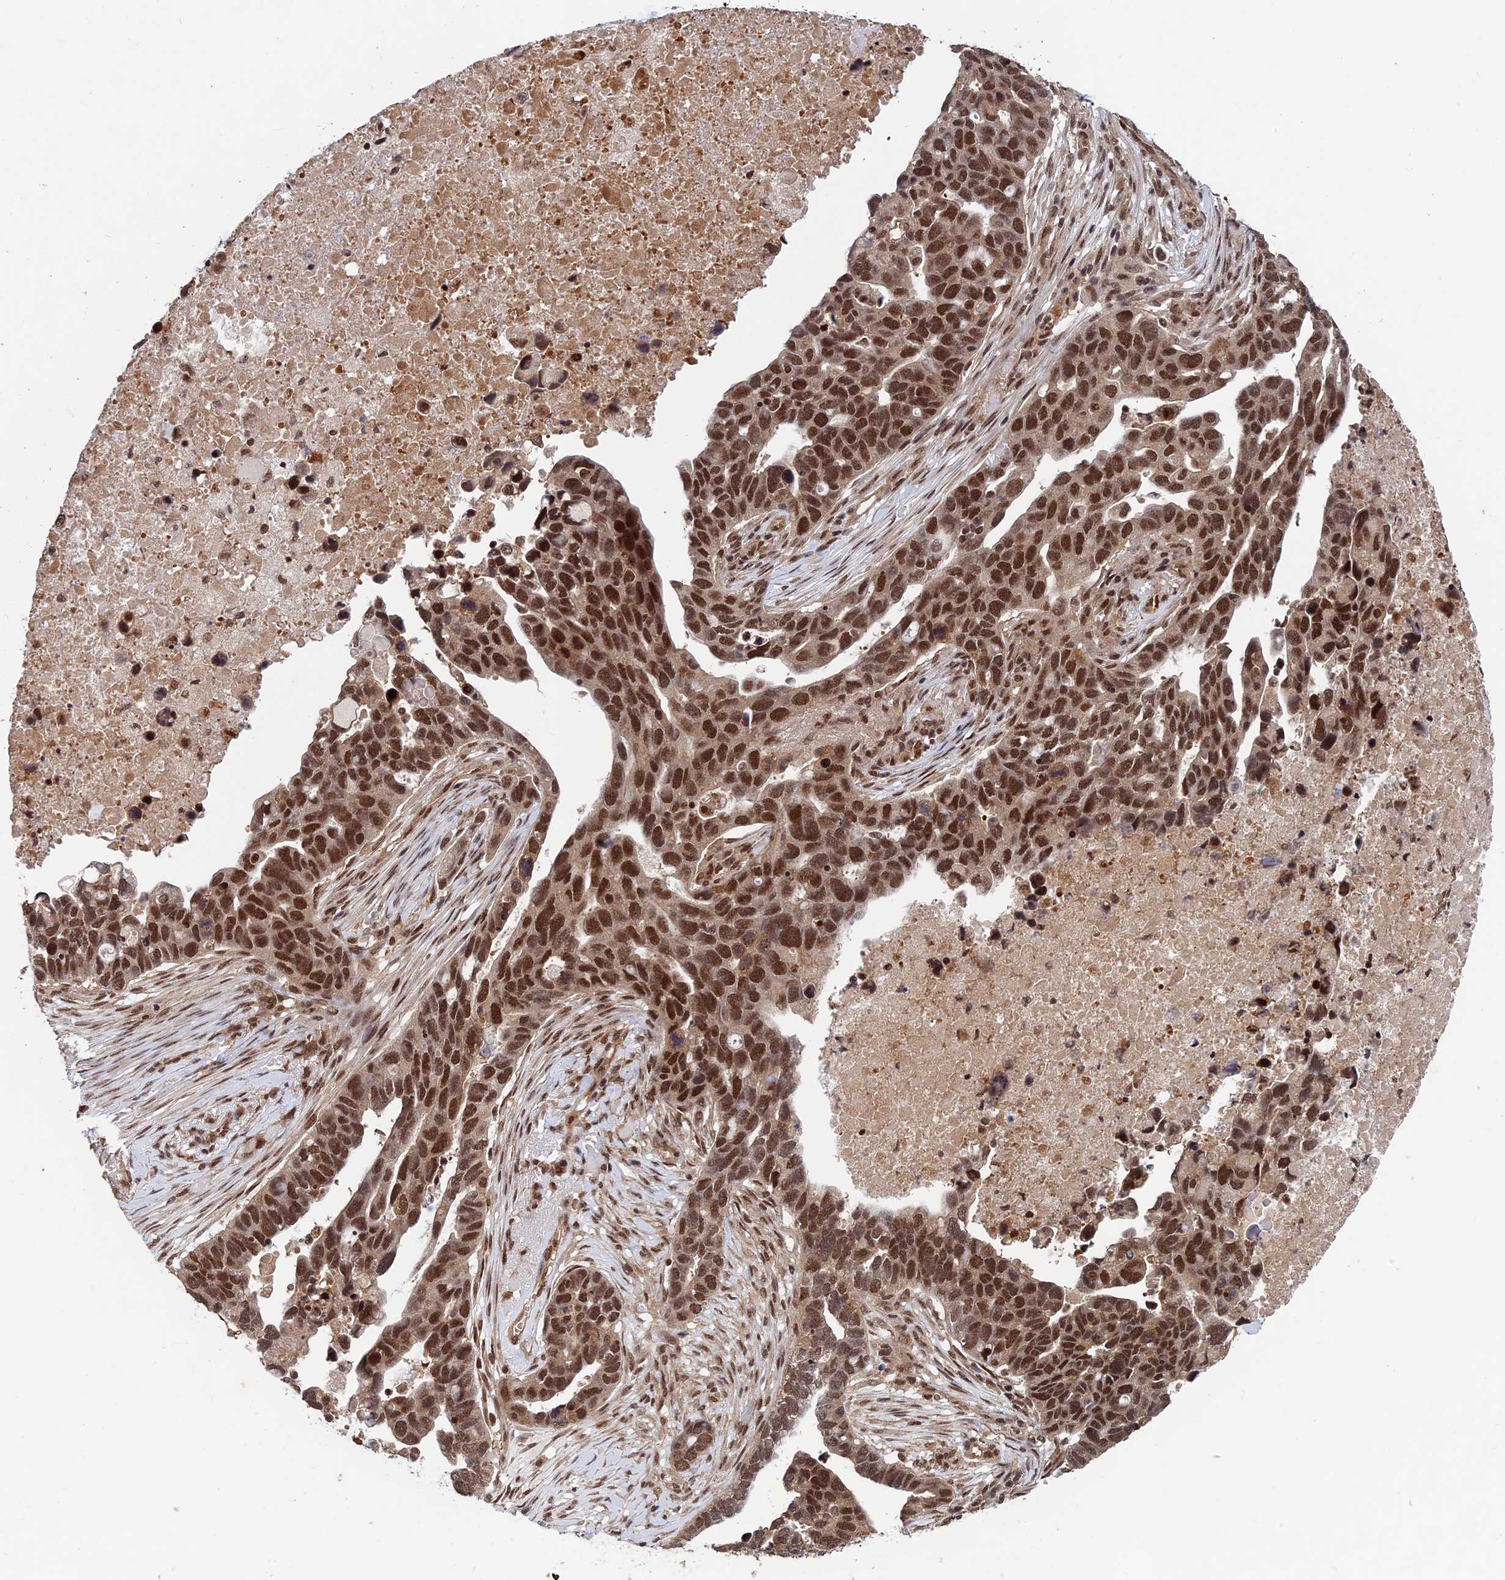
{"staining": {"intensity": "strong", "quantity": ">75%", "location": "nuclear"}, "tissue": "ovarian cancer", "cell_type": "Tumor cells", "image_type": "cancer", "snomed": [{"axis": "morphology", "description": "Cystadenocarcinoma, serous, NOS"}, {"axis": "topography", "description": "Ovary"}], "caption": "Immunohistochemical staining of human serous cystadenocarcinoma (ovarian) exhibits high levels of strong nuclear protein positivity in about >75% of tumor cells. (DAB = brown stain, brightfield microscopy at high magnification).", "gene": "FAM53C", "patient": {"sex": "female", "age": 54}}